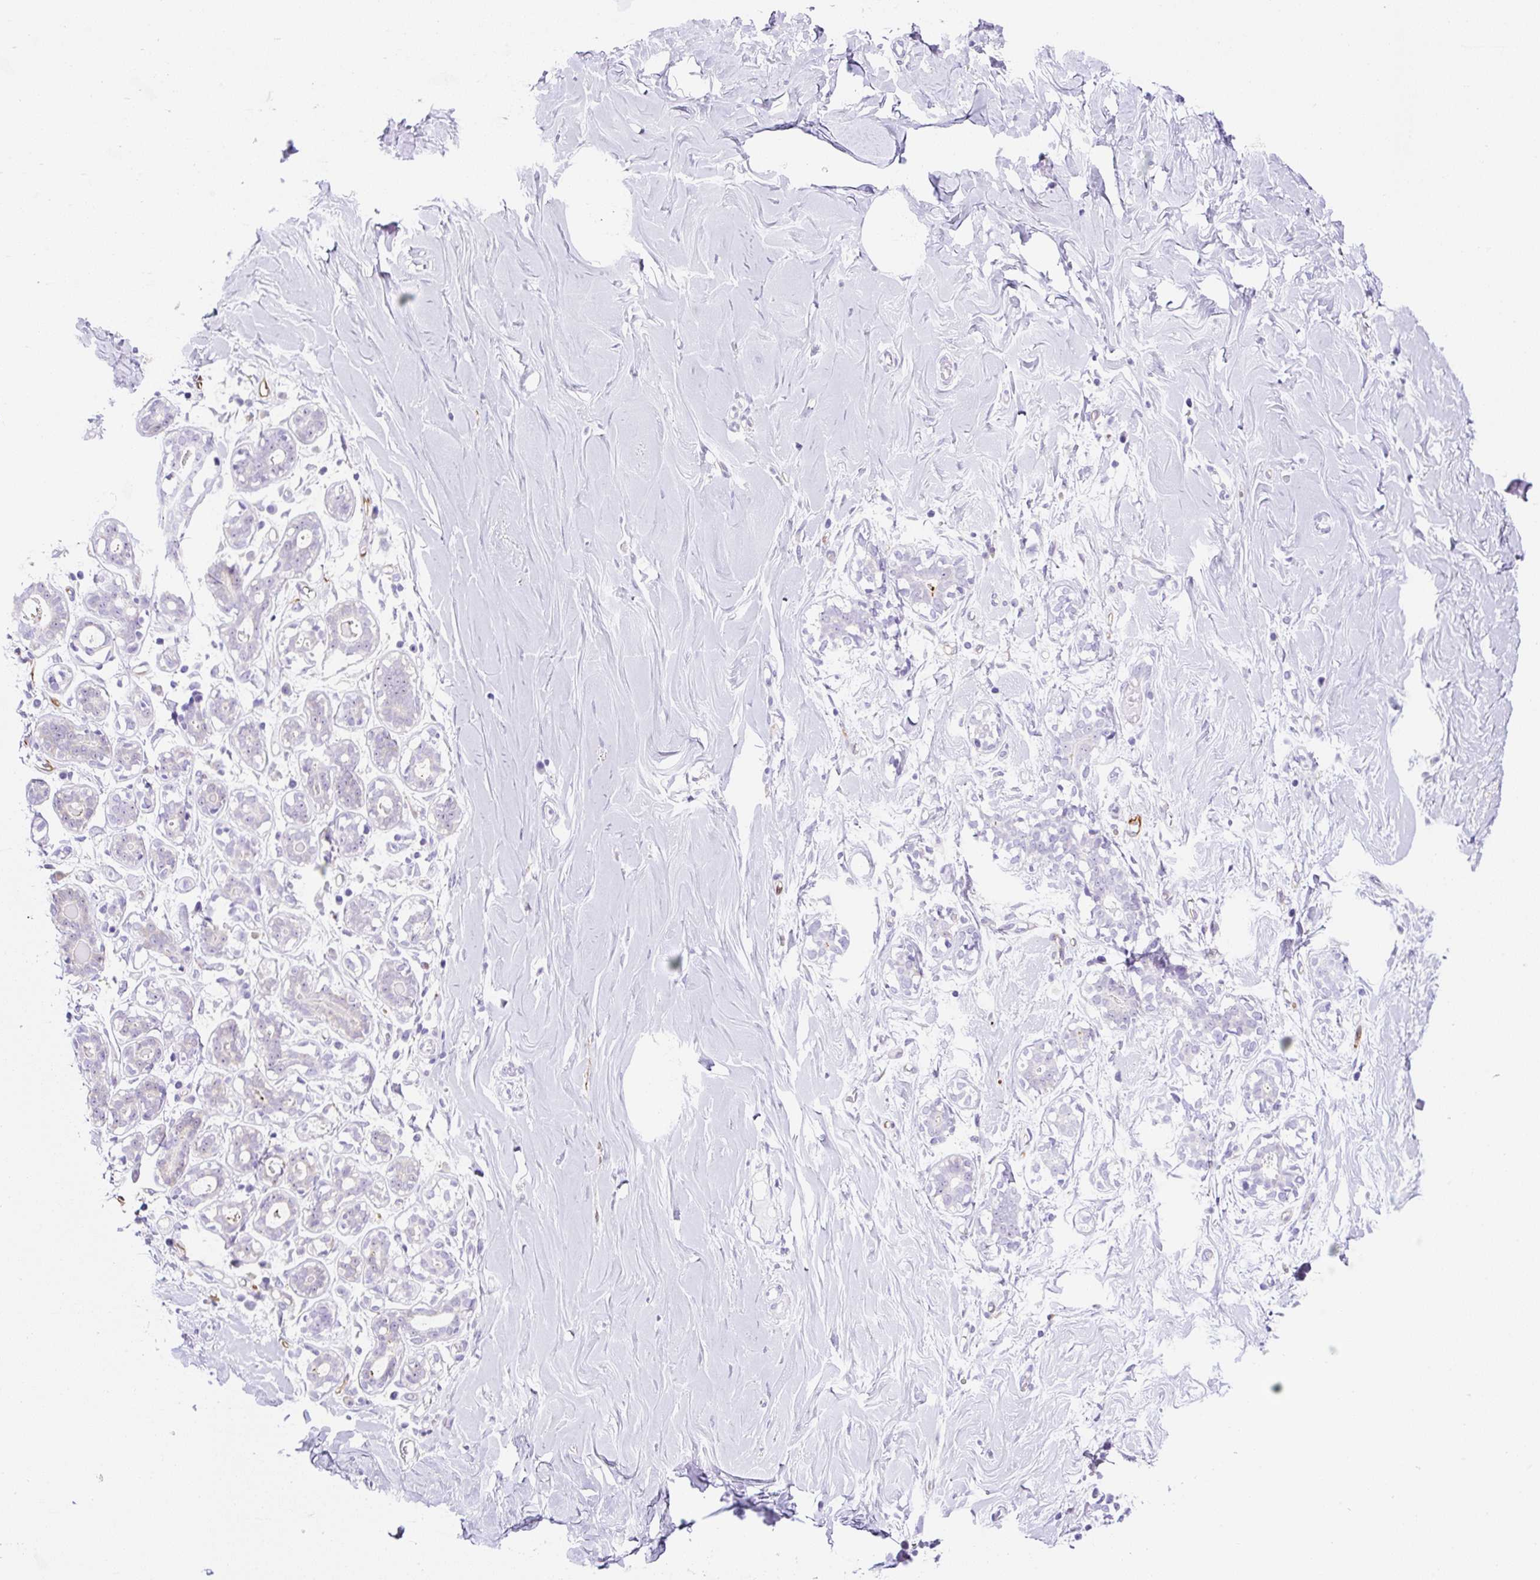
{"staining": {"intensity": "negative", "quantity": "none", "location": "none"}, "tissue": "breast", "cell_type": "Adipocytes", "image_type": "normal", "snomed": [{"axis": "morphology", "description": "Normal tissue, NOS"}, {"axis": "topography", "description": "Breast"}], "caption": "Immunohistochemical staining of unremarkable breast shows no significant expression in adipocytes.", "gene": "ASB4", "patient": {"sex": "female", "age": 27}}